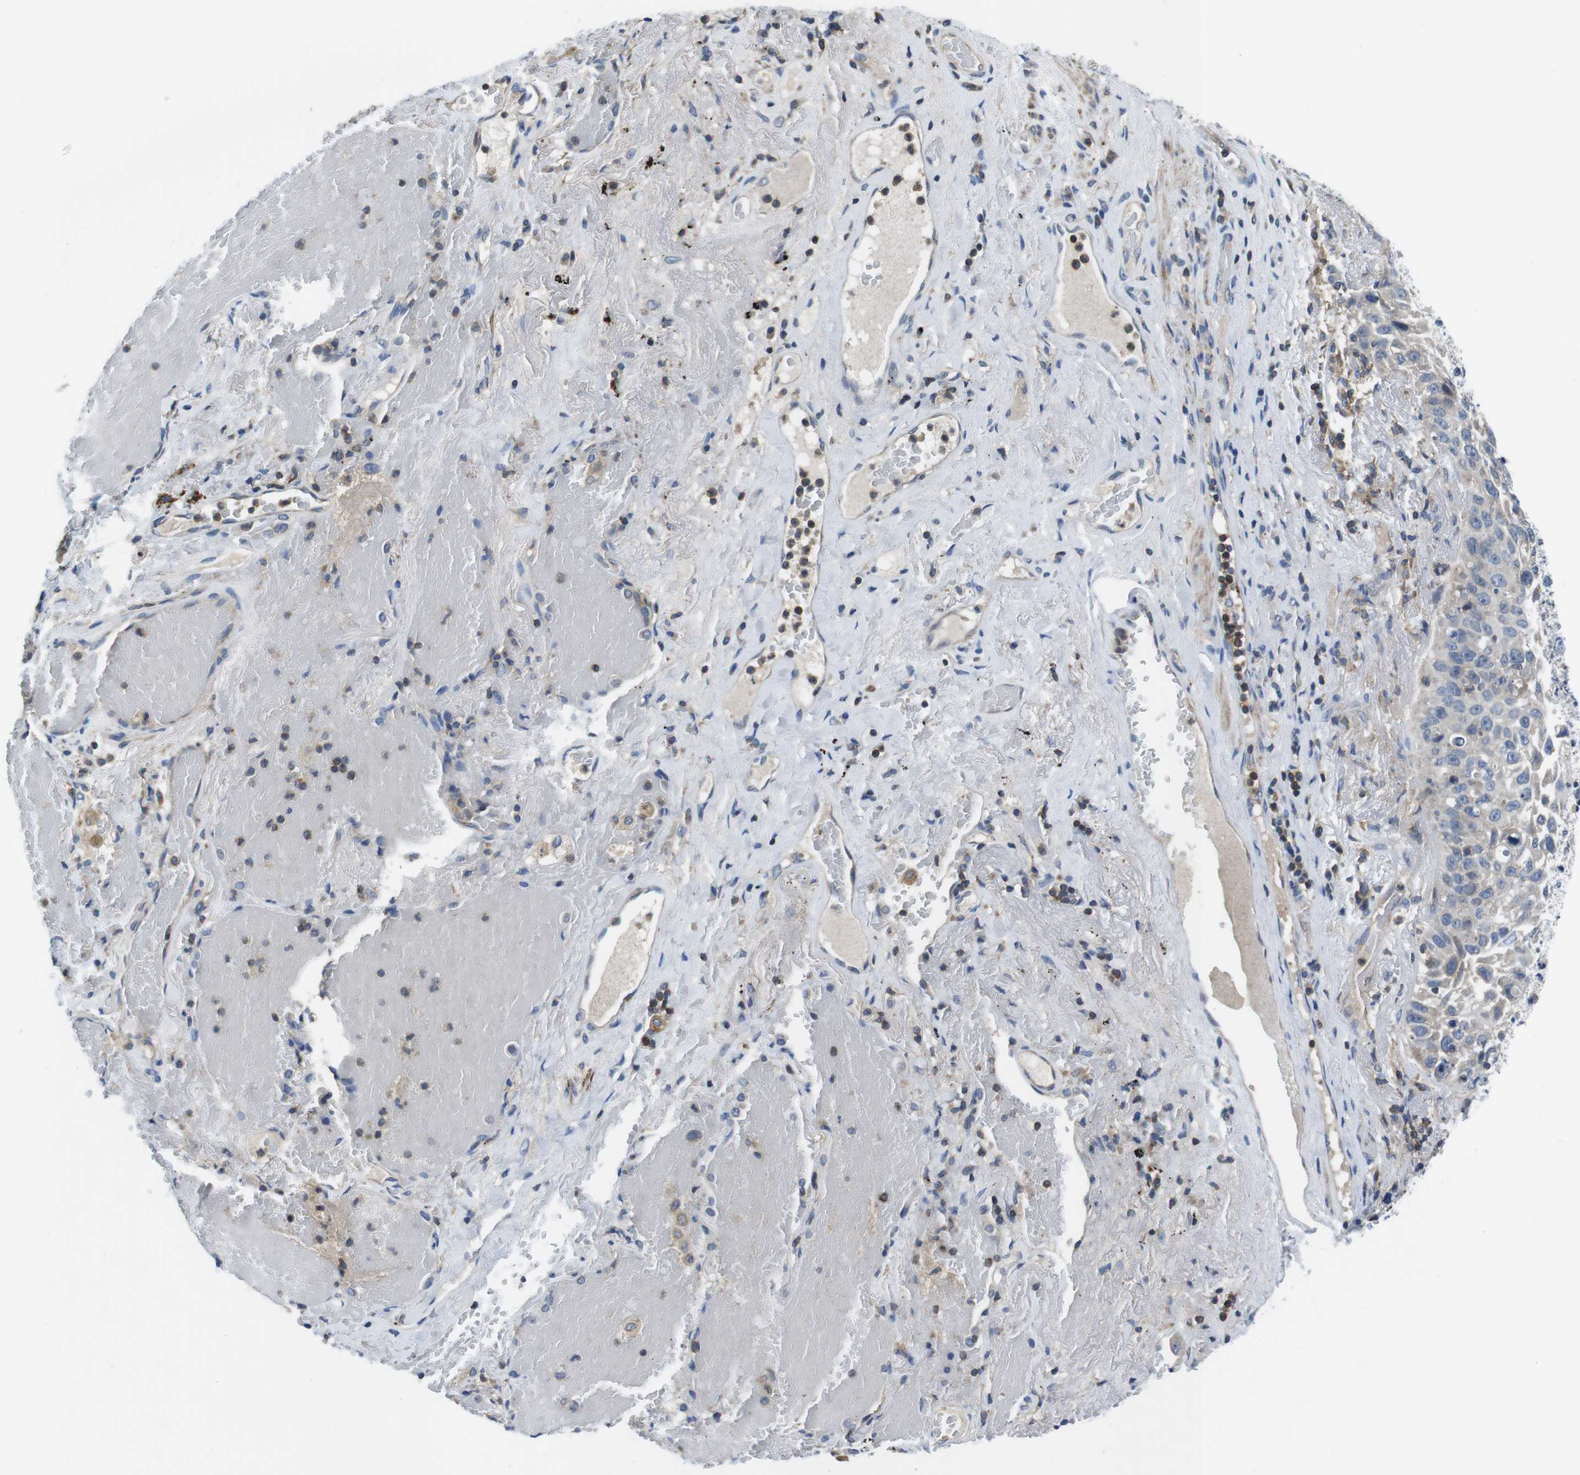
{"staining": {"intensity": "weak", "quantity": "<25%", "location": "cytoplasmic/membranous"}, "tissue": "lung cancer", "cell_type": "Tumor cells", "image_type": "cancer", "snomed": [{"axis": "morphology", "description": "Squamous cell carcinoma, NOS"}, {"axis": "topography", "description": "Lung"}], "caption": "Protein analysis of lung cancer (squamous cell carcinoma) displays no significant expression in tumor cells.", "gene": "PIK3CD", "patient": {"sex": "male", "age": 57}}